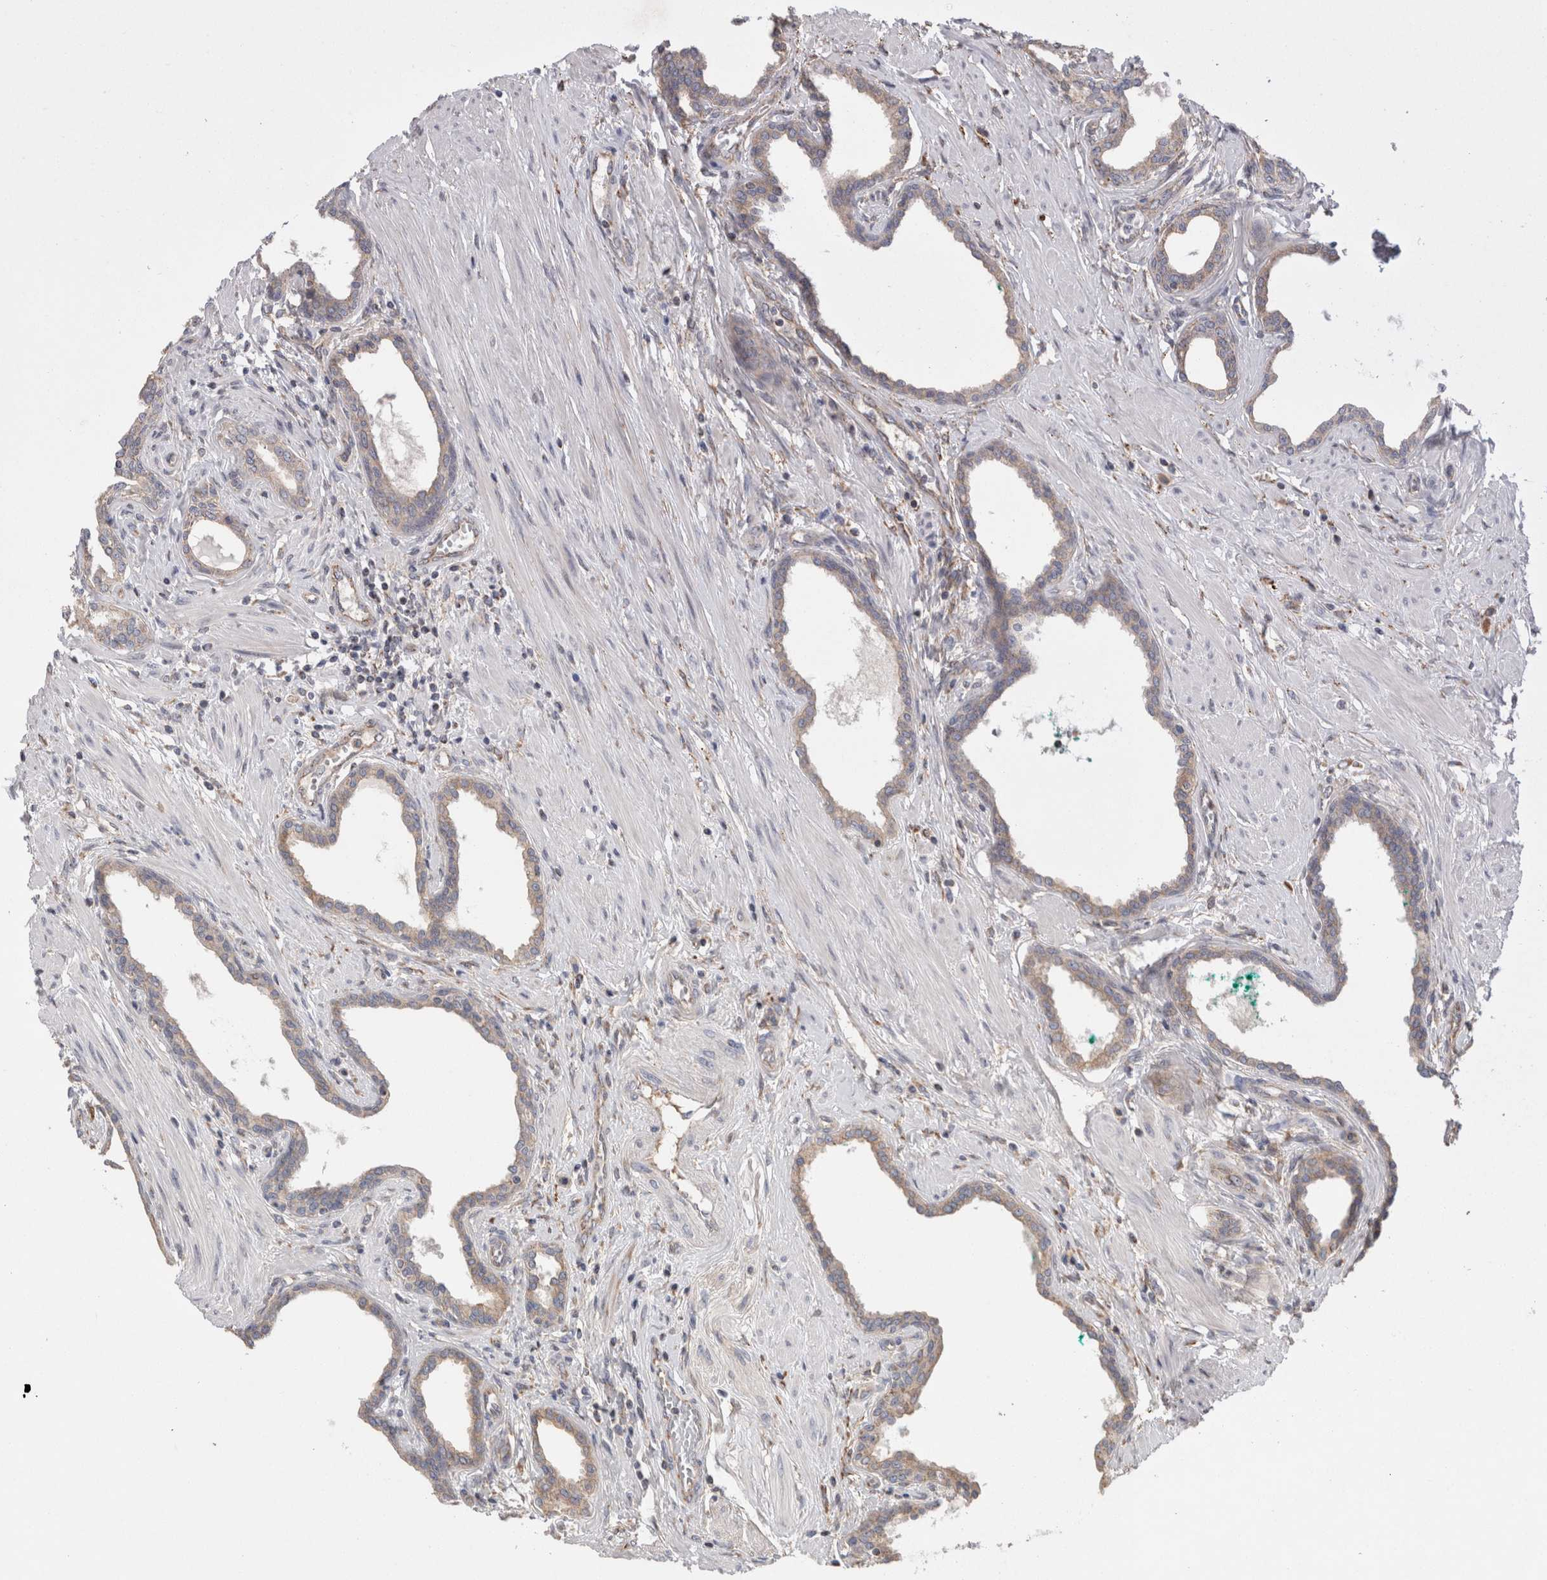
{"staining": {"intensity": "weak", "quantity": "<25%", "location": "cytoplasmic/membranous"}, "tissue": "prostate cancer", "cell_type": "Tumor cells", "image_type": "cancer", "snomed": [{"axis": "morphology", "description": "Adenocarcinoma, High grade"}, {"axis": "topography", "description": "Prostate"}], "caption": "Immunohistochemistry (IHC) histopathology image of neoplastic tissue: prostate adenocarcinoma (high-grade) stained with DAB (3,3'-diaminobenzidine) shows no significant protein expression in tumor cells.", "gene": "DARS2", "patient": {"sex": "male", "age": 52}}